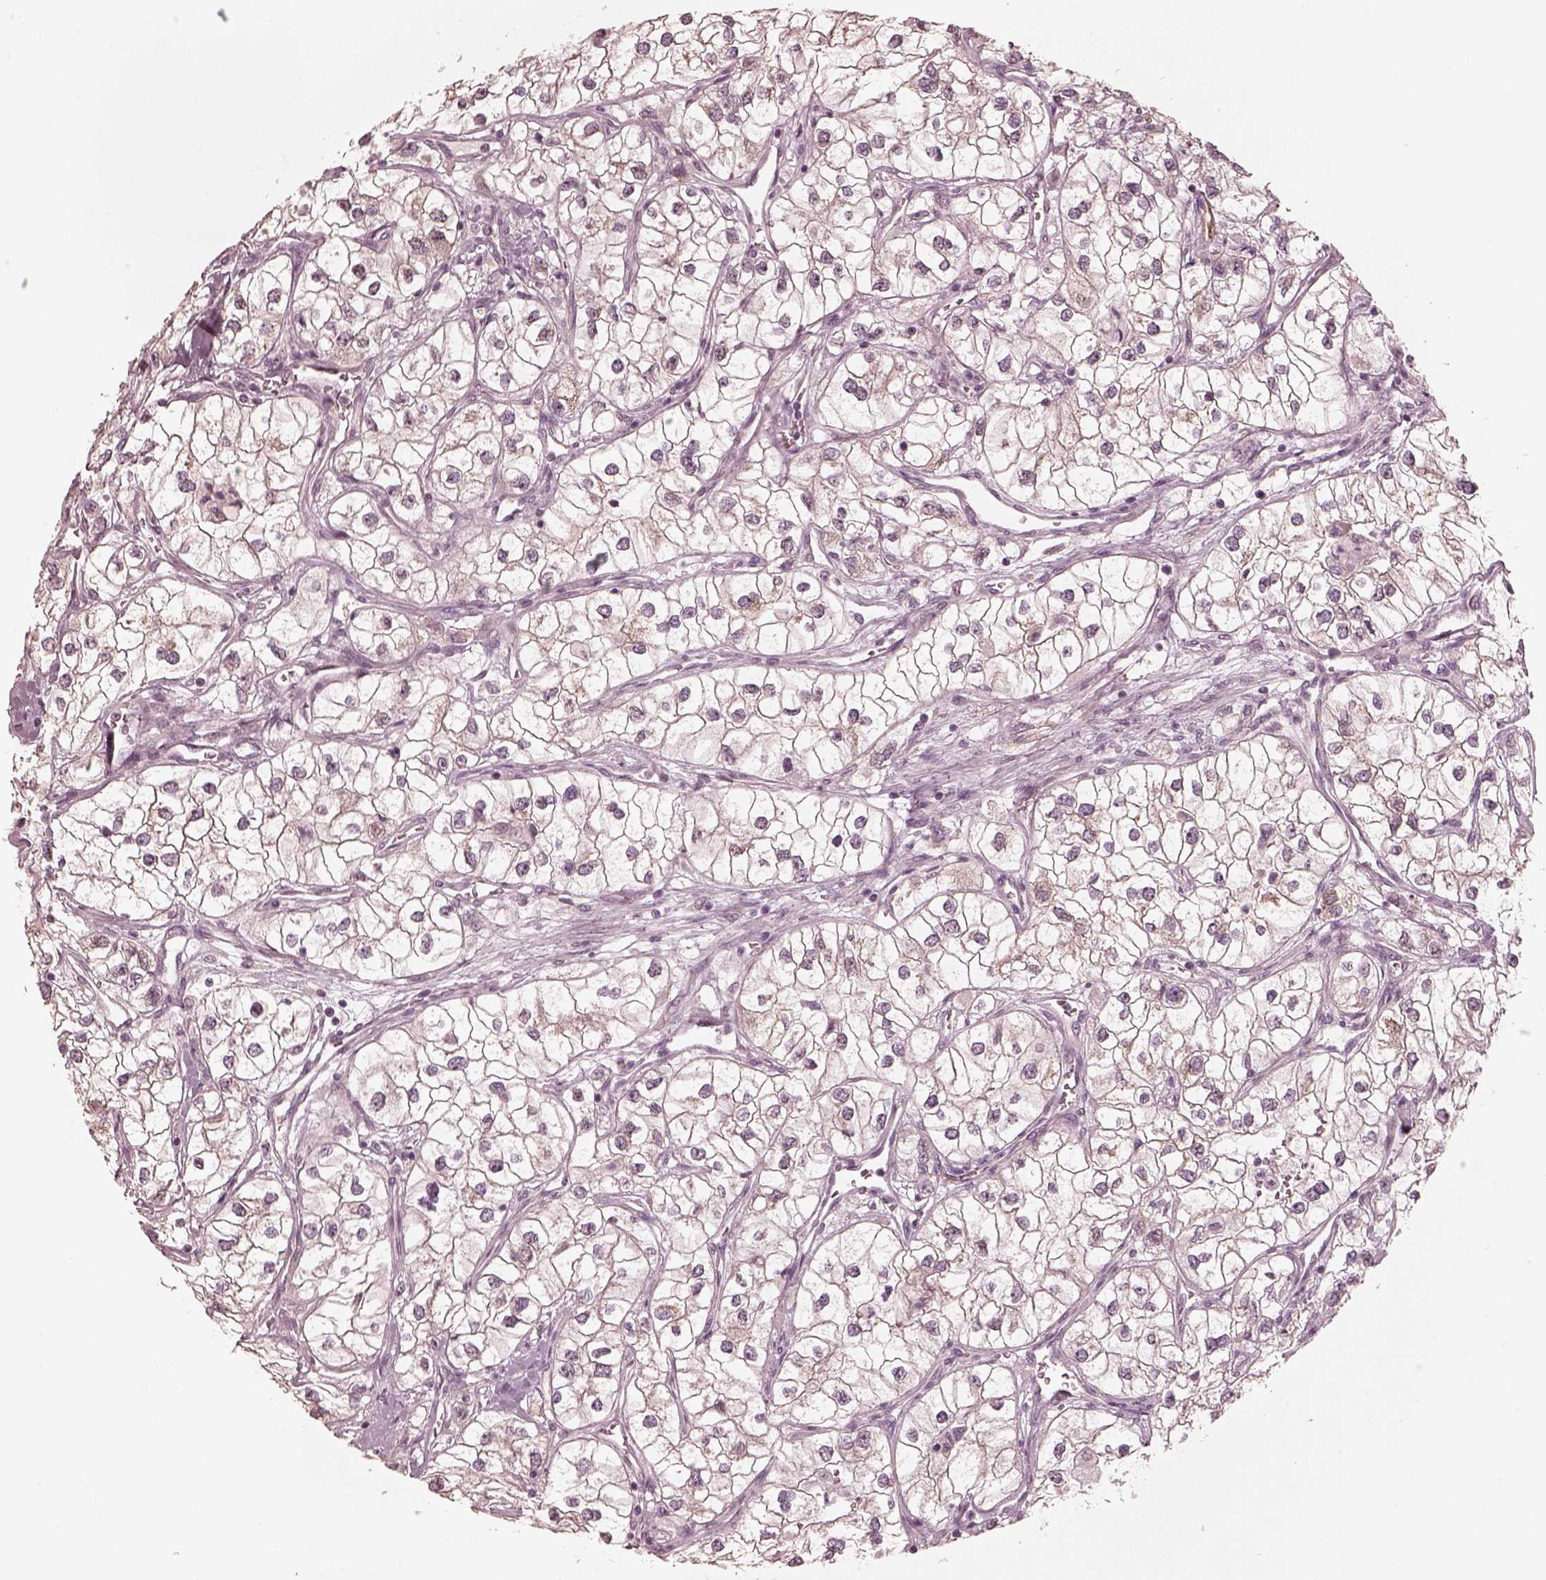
{"staining": {"intensity": "negative", "quantity": "none", "location": "none"}, "tissue": "renal cancer", "cell_type": "Tumor cells", "image_type": "cancer", "snomed": [{"axis": "morphology", "description": "Adenocarcinoma, NOS"}, {"axis": "topography", "description": "Kidney"}], "caption": "Immunohistochemistry (IHC) photomicrograph of neoplastic tissue: human renal adenocarcinoma stained with DAB (3,3'-diaminobenzidine) displays no significant protein expression in tumor cells. The staining was performed using DAB (3,3'-diaminobenzidine) to visualize the protein expression in brown, while the nuclei were stained in blue with hematoxylin (Magnification: 20x).", "gene": "RAB3C", "patient": {"sex": "male", "age": 59}}